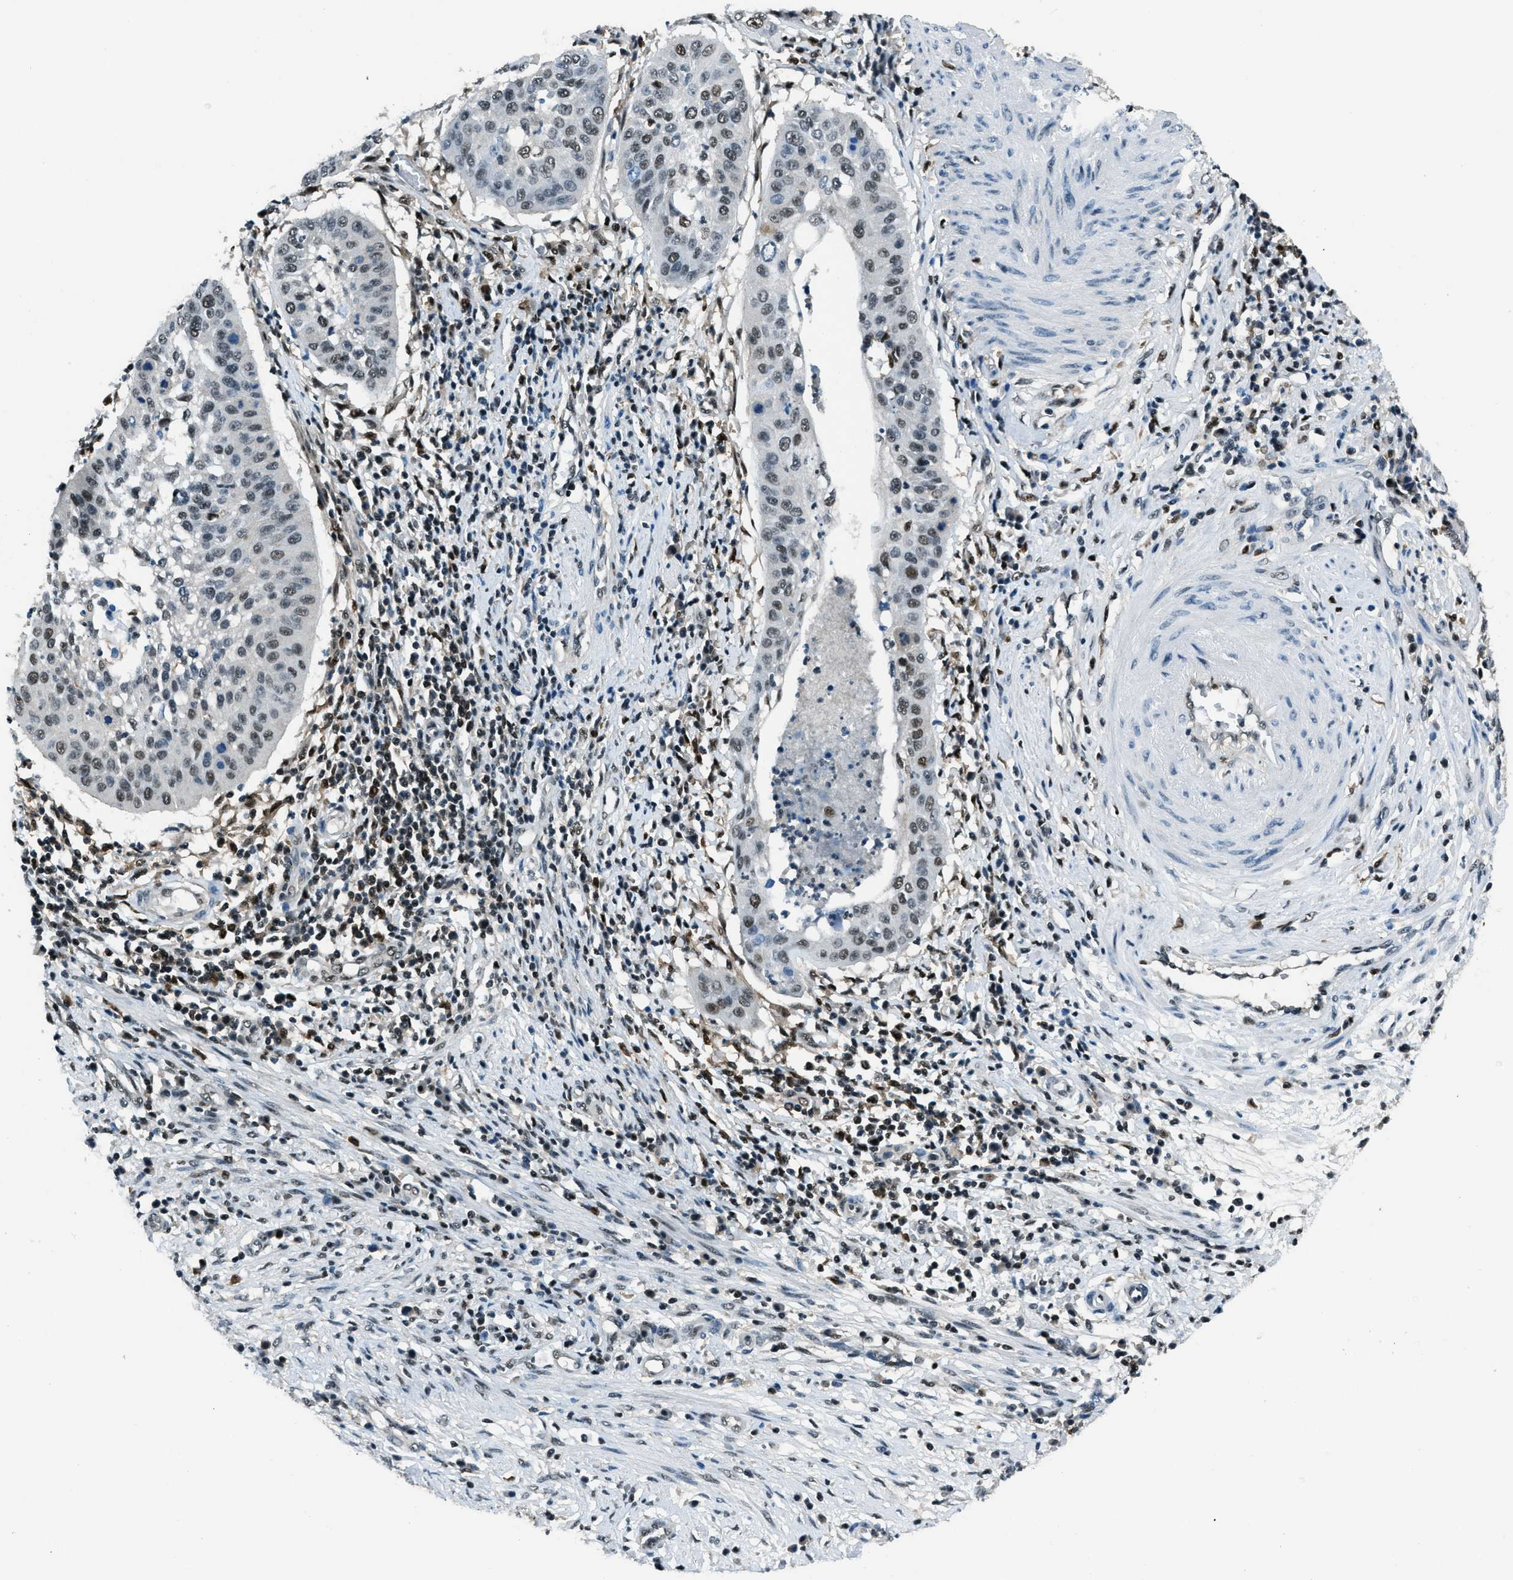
{"staining": {"intensity": "moderate", "quantity": ">75%", "location": "nuclear"}, "tissue": "cervical cancer", "cell_type": "Tumor cells", "image_type": "cancer", "snomed": [{"axis": "morphology", "description": "Normal tissue, NOS"}, {"axis": "morphology", "description": "Squamous cell carcinoma, NOS"}, {"axis": "topography", "description": "Cervix"}], "caption": "Cervical cancer (squamous cell carcinoma) stained with a protein marker shows moderate staining in tumor cells.", "gene": "OGFR", "patient": {"sex": "female", "age": 39}}